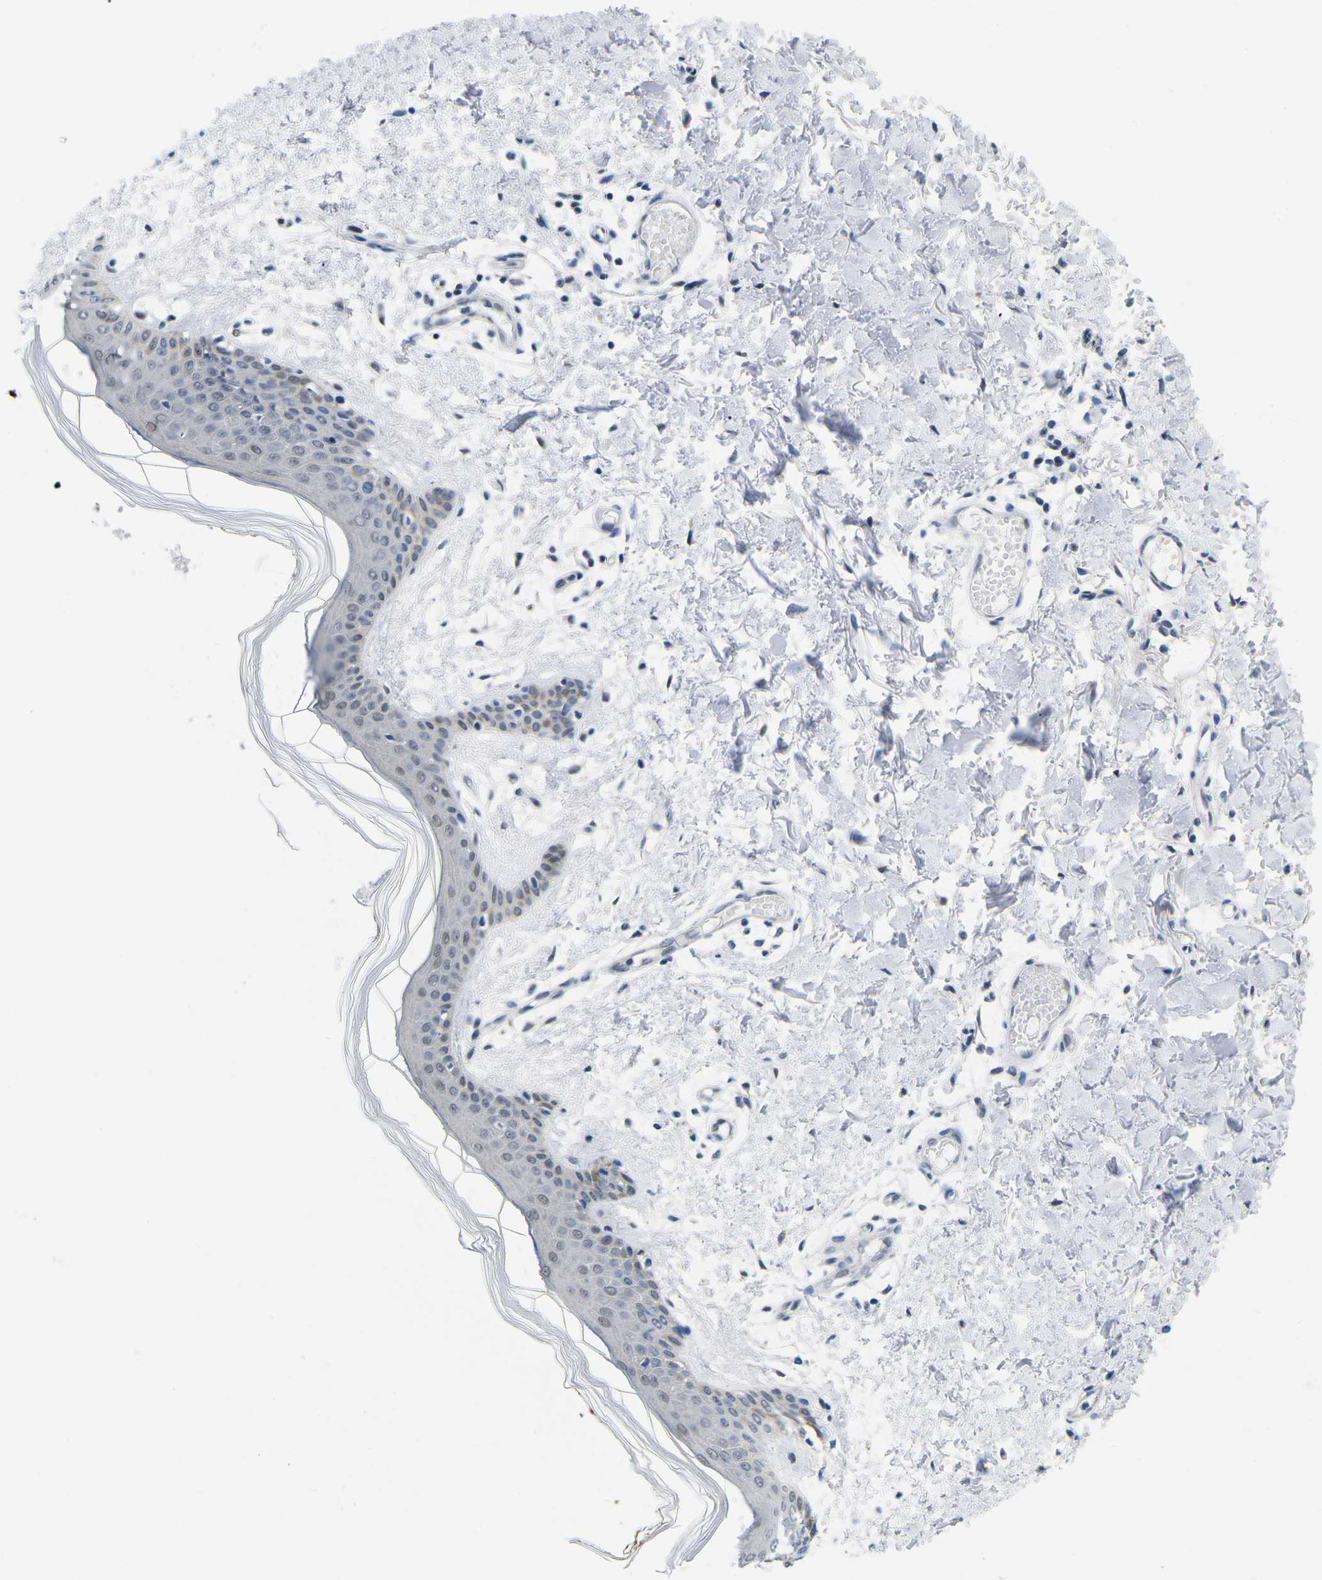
{"staining": {"intensity": "negative", "quantity": "none", "location": "none"}, "tissue": "skin", "cell_type": "Fibroblasts", "image_type": "normal", "snomed": [{"axis": "morphology", "description": "Normal tissue, NOS"}, {"axis": "topography", "description": "Skin"}], "caption": "This is an IHC histopathology image of benign human skin. There is no expression in fibroblasts.", "gene": "UBA7", "patient": {"sex": "male", "age": 53}}